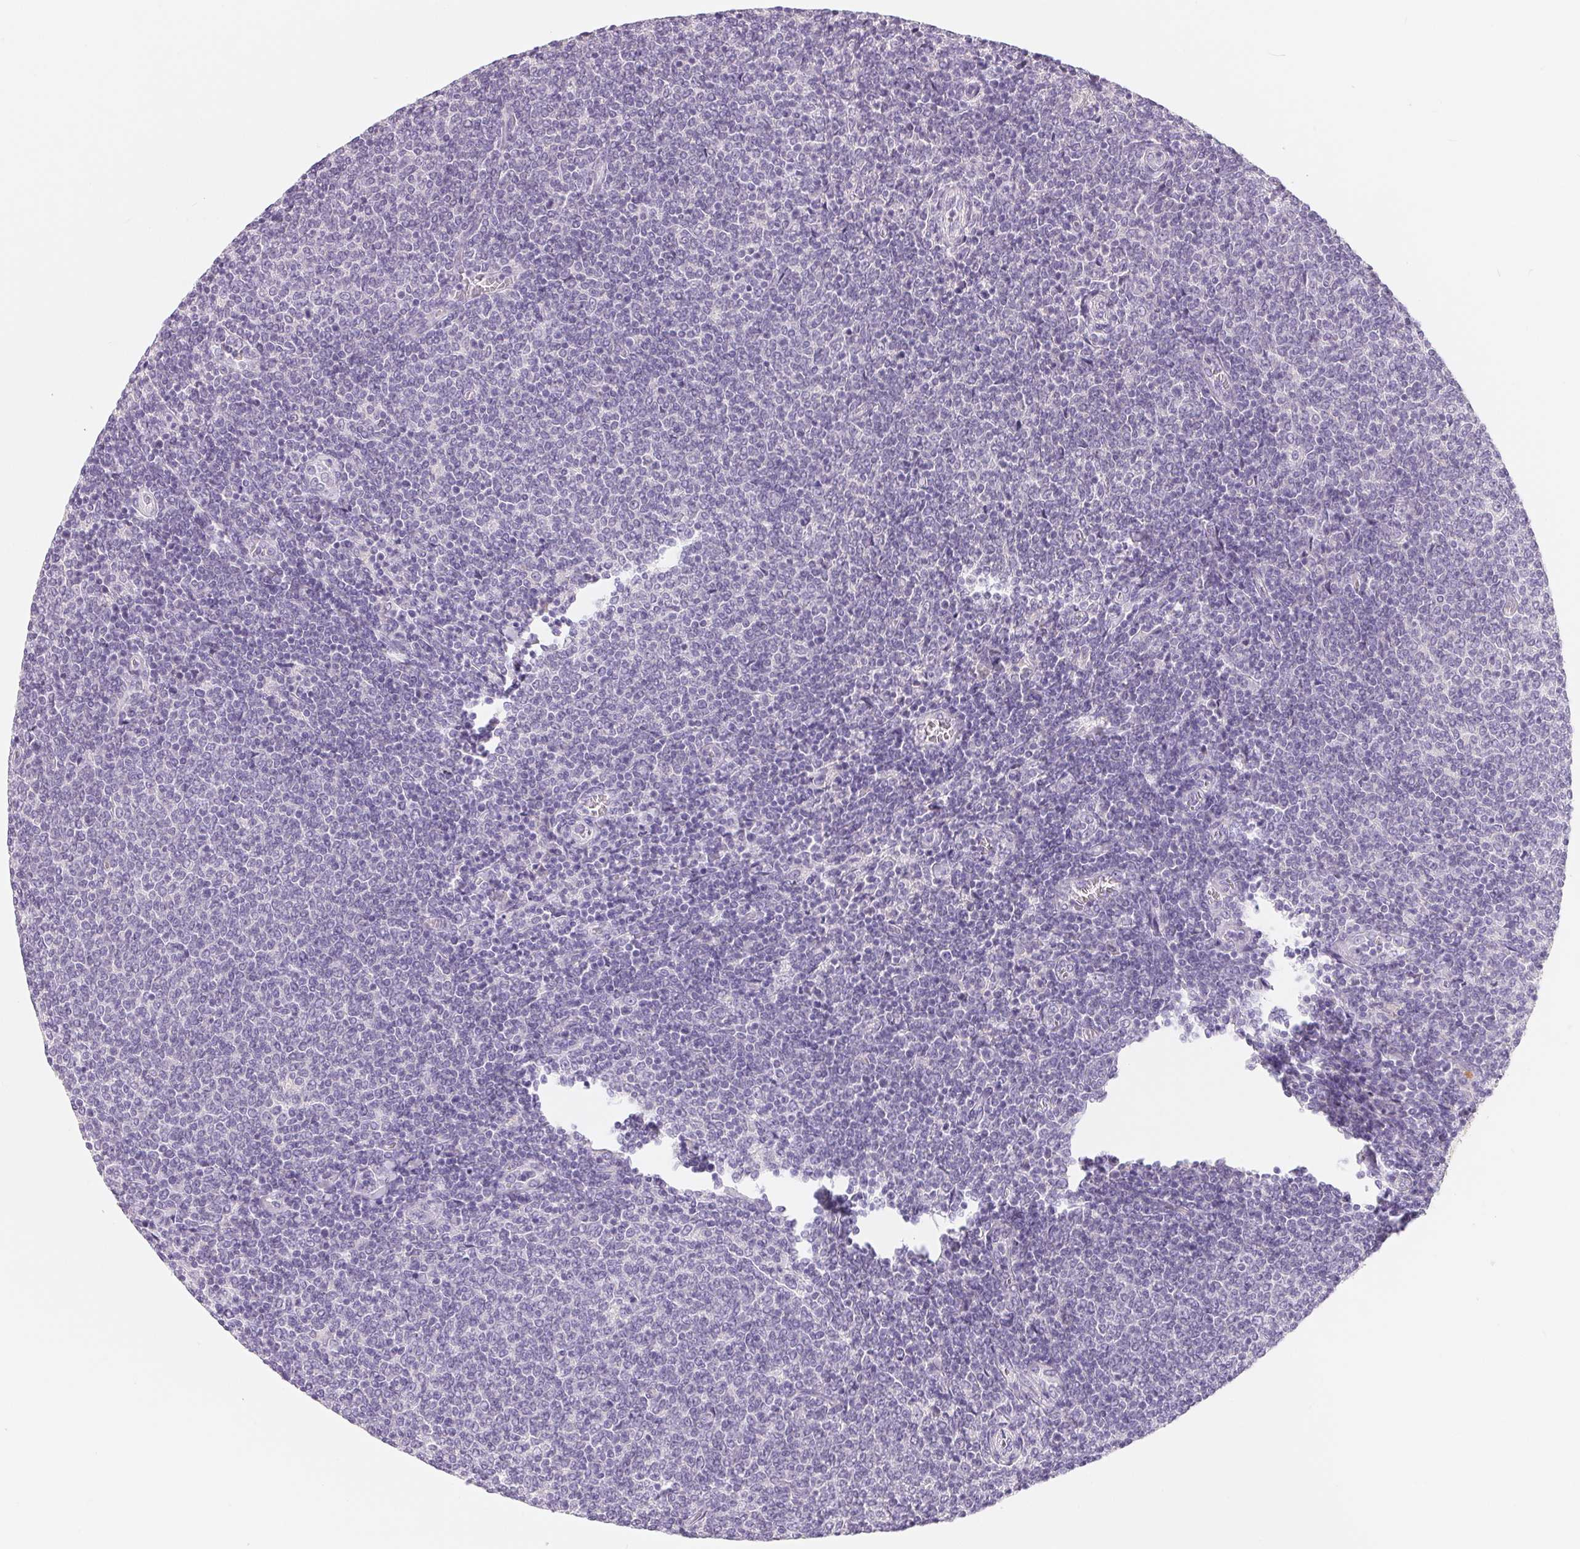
{"staining": {"intensity": "negative", "quantity": "none", "location": "none"}, "tissue": "lymphoma", "cell_type": "Tumor cells", "image_type": "cancer", "snomed": [{"axis": "morphology", "description": "Malignant lymphoma, non-Hodgkin's type, Low grade"}, {"axis": "topography", "description": "Lymph node"}], "caption": "High magnification brightfield microscopy of low-grade malignant lymphoma, non-Hodgkin's type stained with DAB (brown) and counterstained with hematoxylin (blue): tumor cells show no significant staining. Brightfield microscopy of immunohistochemistry (IHC) stained with DAB (brown) and hematoxylin (blue), captured at high magnification.", "gene": "SPACA5B", "patient": {"sex": "male", "age": 52}}